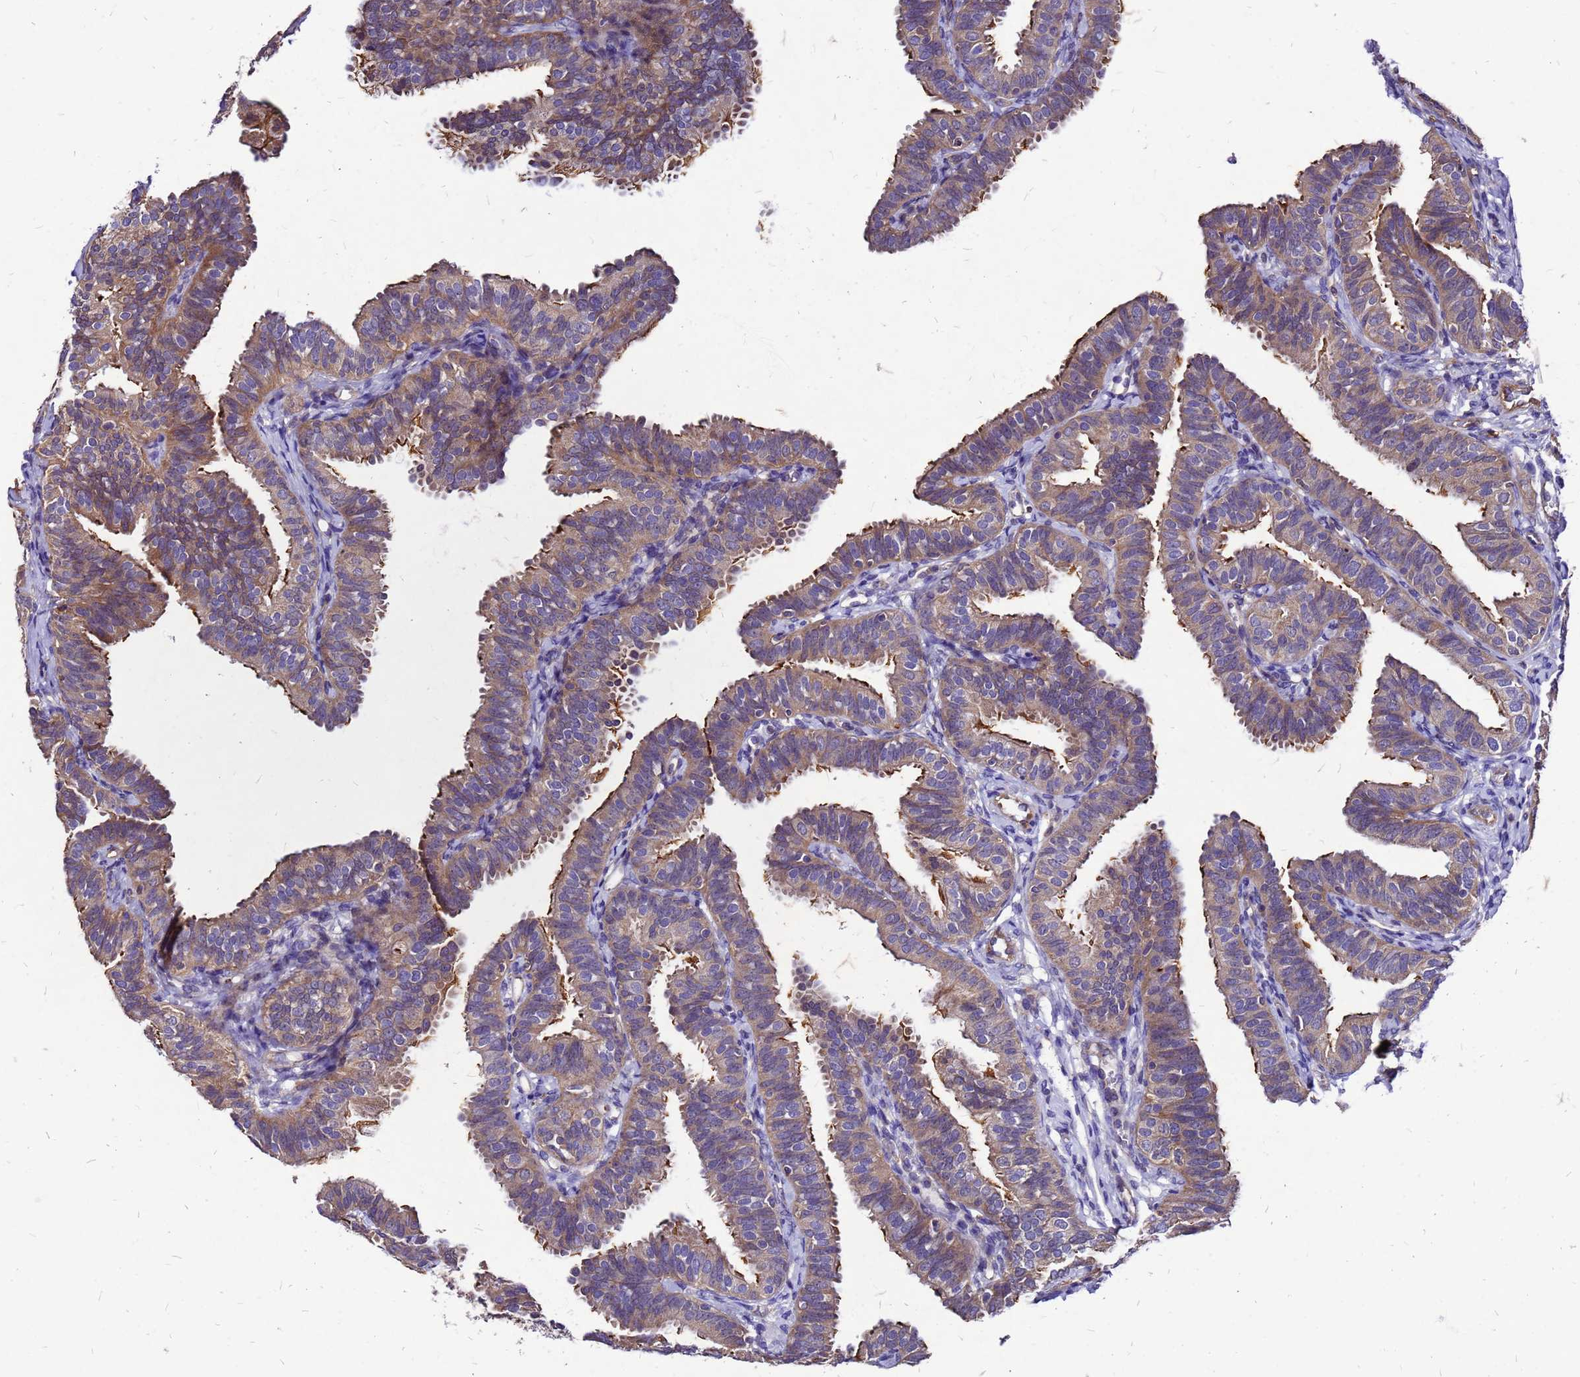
{"staining": {"intensity": "moderate", "quantity": ">75%", "location": "cytoplasmic/membranous"}, "tissue": "fallopian tube", "cell_type": "Glandular cells", "image_type": "normal", "snomed": [{"axis": "morphology", "description": "Normal tissue, NOS"}, {"axis": "topography", "description": "Fallopian tube"}], "caption": "Immunohistochemical staining of normal fallopian tube reveals >75% levels of moderate cytoplasmic/membranous protein positivity in about >75% of glandular cells. (DAB IHC, brown staining for protein, blue staining for nuclei).", "gene": "DUSP23", "patient": {"sex": "female", "age": 35}}